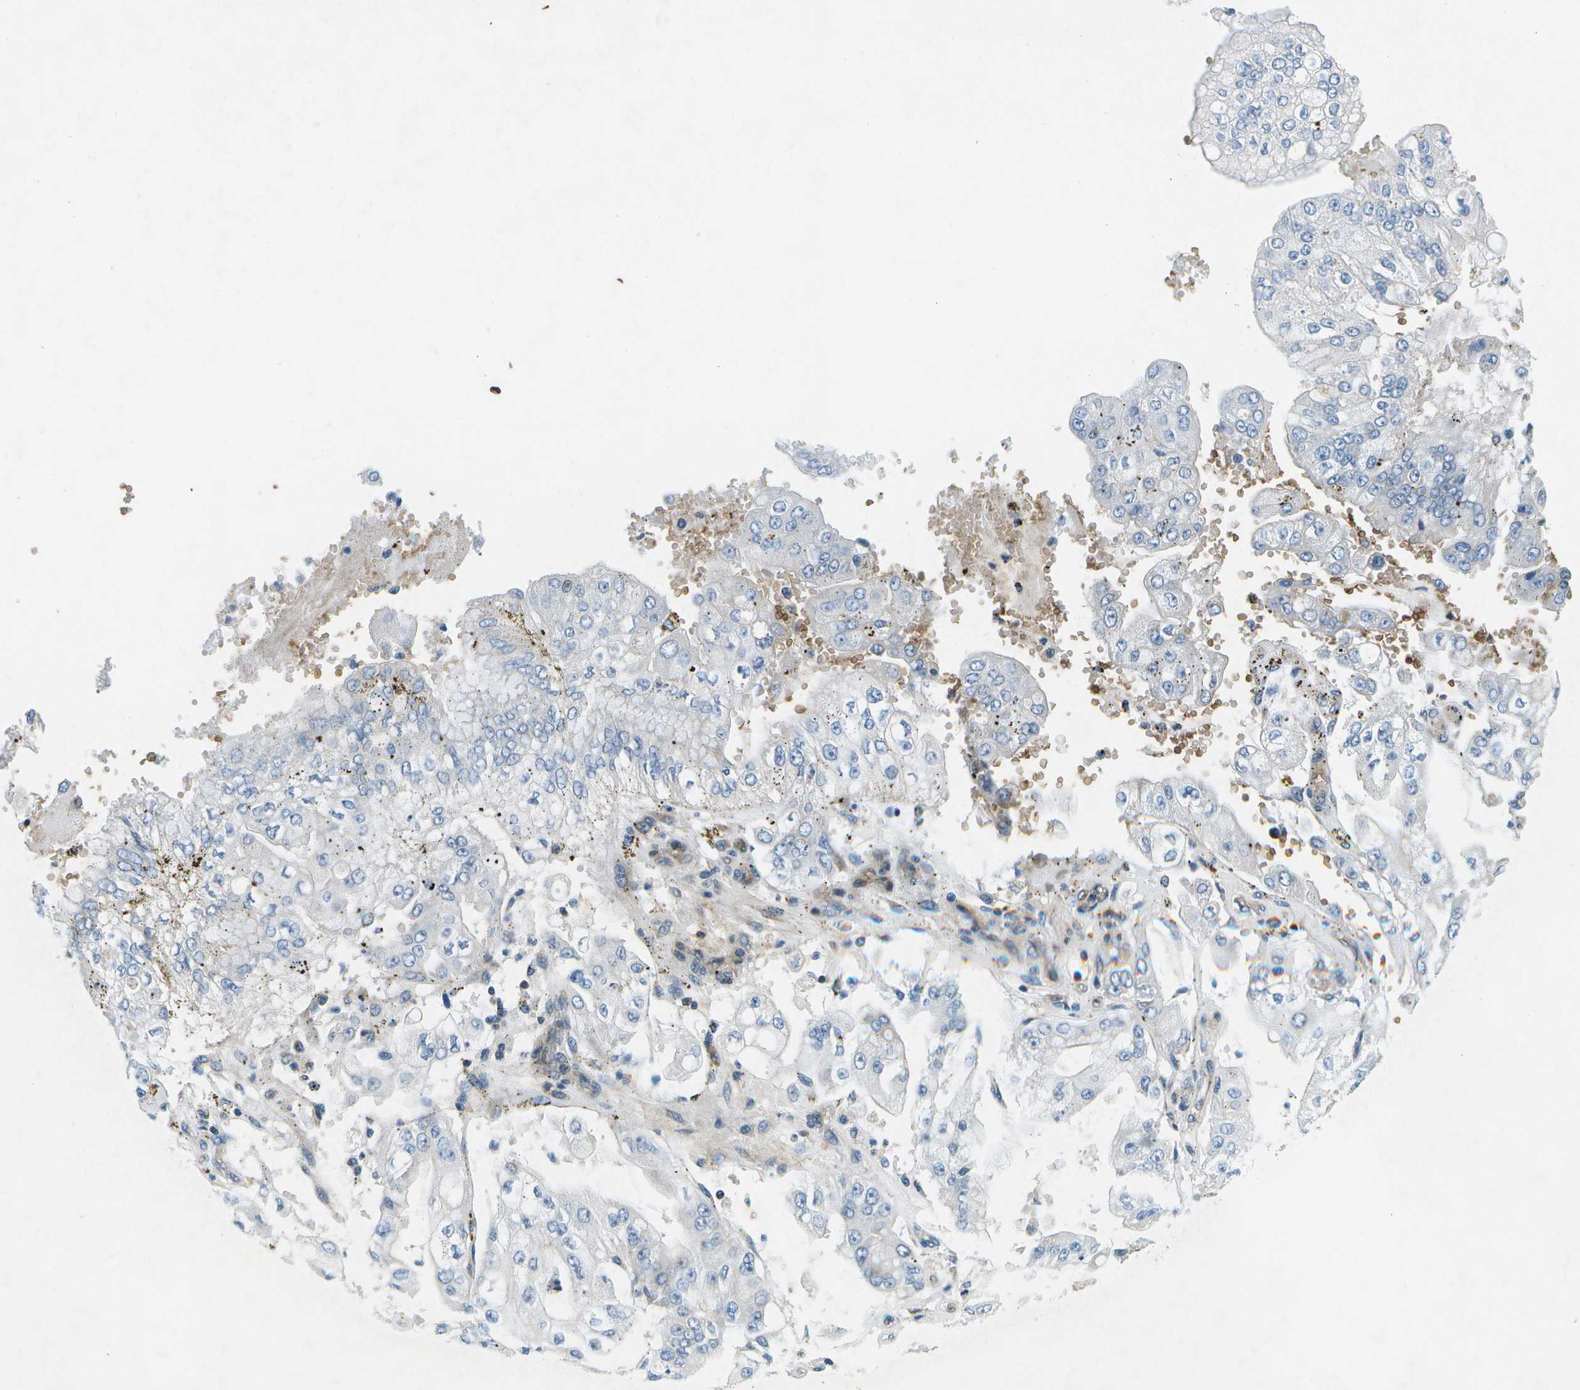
{"staining": {"intensity": "negative", "quantity": "none", "location": "none"}, "tissue": "stomach cancer", "cell_type": "Tumor cells", "image_type": "cancer", "snomed": [{"axis": "morphology", "description": "Adenocarcinoma, NOS"}, {"axis": "topography", "description": "Stomach"}], "caption": "Immunohistochemistry image of adenocarcinoma (stomach) stained for a protein (brown), which shows no expression in tumor cells.", "gene": "CTIF", "patient": {"sex": "male", "age": 76}}